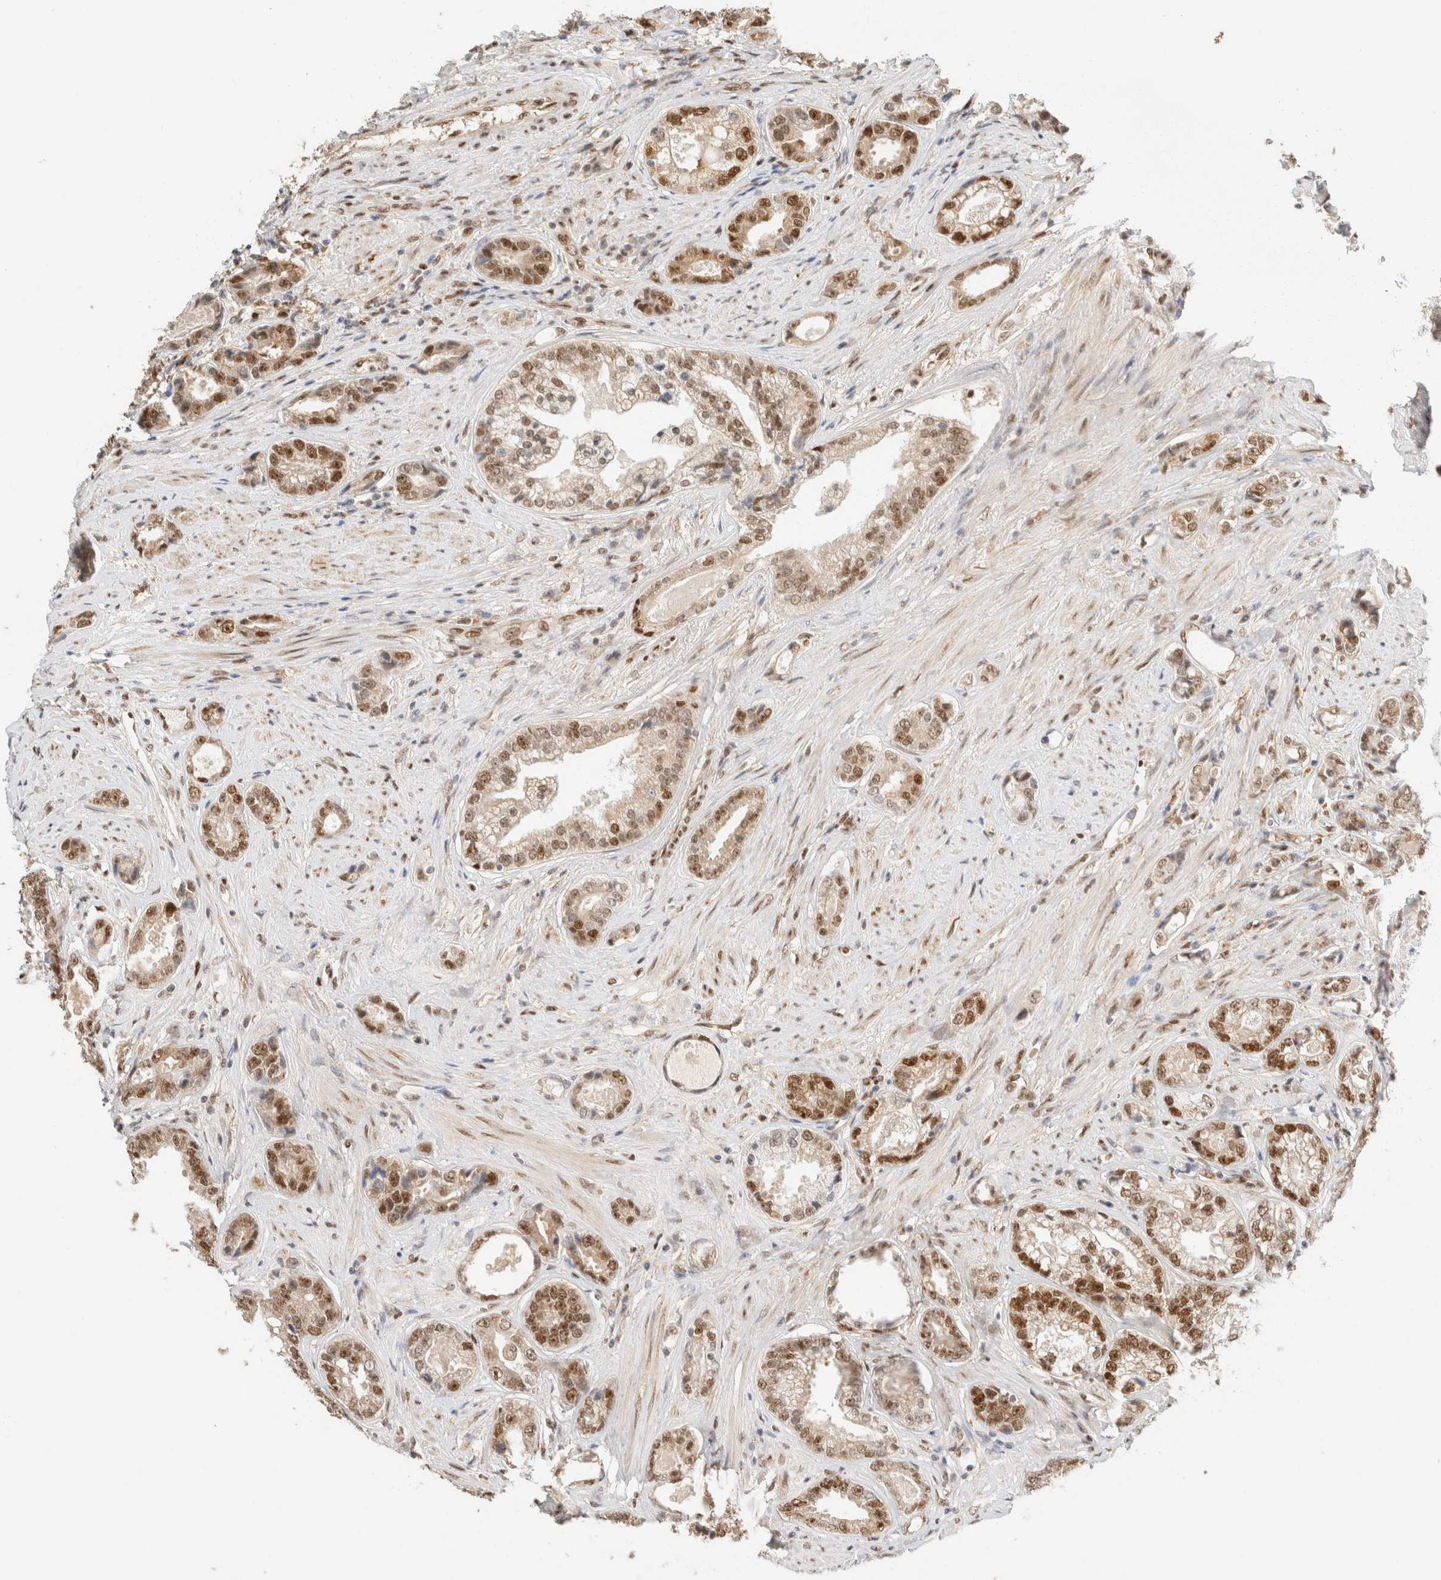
{"staining": {"intensity": "moderate", "quantity": ">75%", "location": "nuclear"}, "tissue": "prostate cancer", "cell_type": "Tumor cells", "image_type": "cancer", "snomed": [{"axis": "morphology", "description": "Adenocarcinoma, High grade"}, {"axis": "topography", "description": "Prostate"}], "caption": "Immunohistochemical staining of prostate cancer demonstrates moderate nuclear protein staining in approximately >75% of tumor cells.", "gene": "ZNF768", "patient": {"sex": "male", "age": 61}}